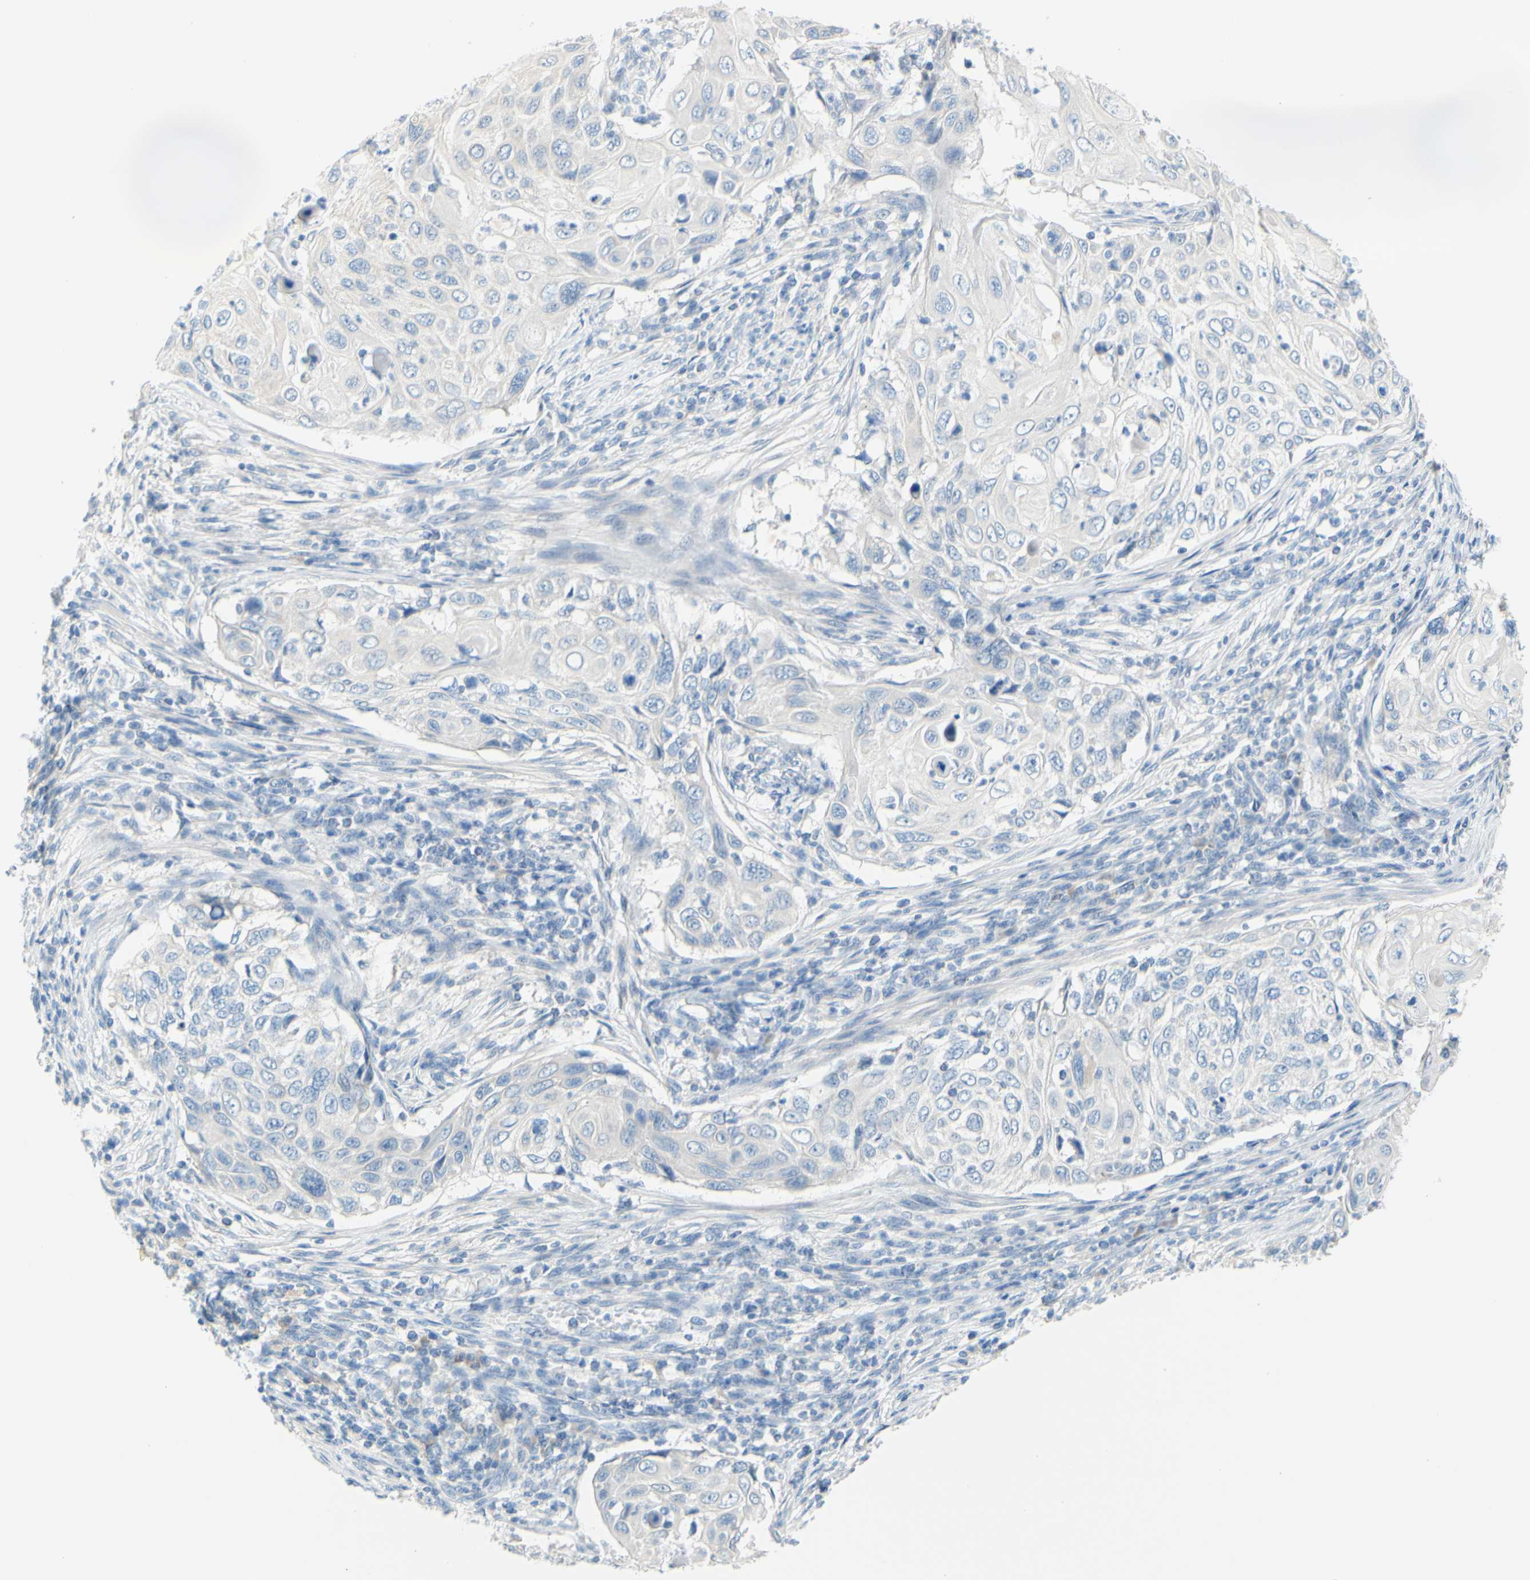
{"staining": {"intensity": "negative", "quantity": "none", "location": "none"}, "tissue": "cervical cancer", "cell_type": "Tumor cells", "image_type": "cancer", "snomed": [{"axis": "morphology", "description": "Squamous cell carcinoma, NOS"}, {"axis": "topography", "description": "Cervix"}], "caption": "Tumor cells are negative for brown protein staining in cervical cancer (squamous cell carcinoma).", "gene": "SLC1A2", "patient": {"sex": "female", "age": 70}}